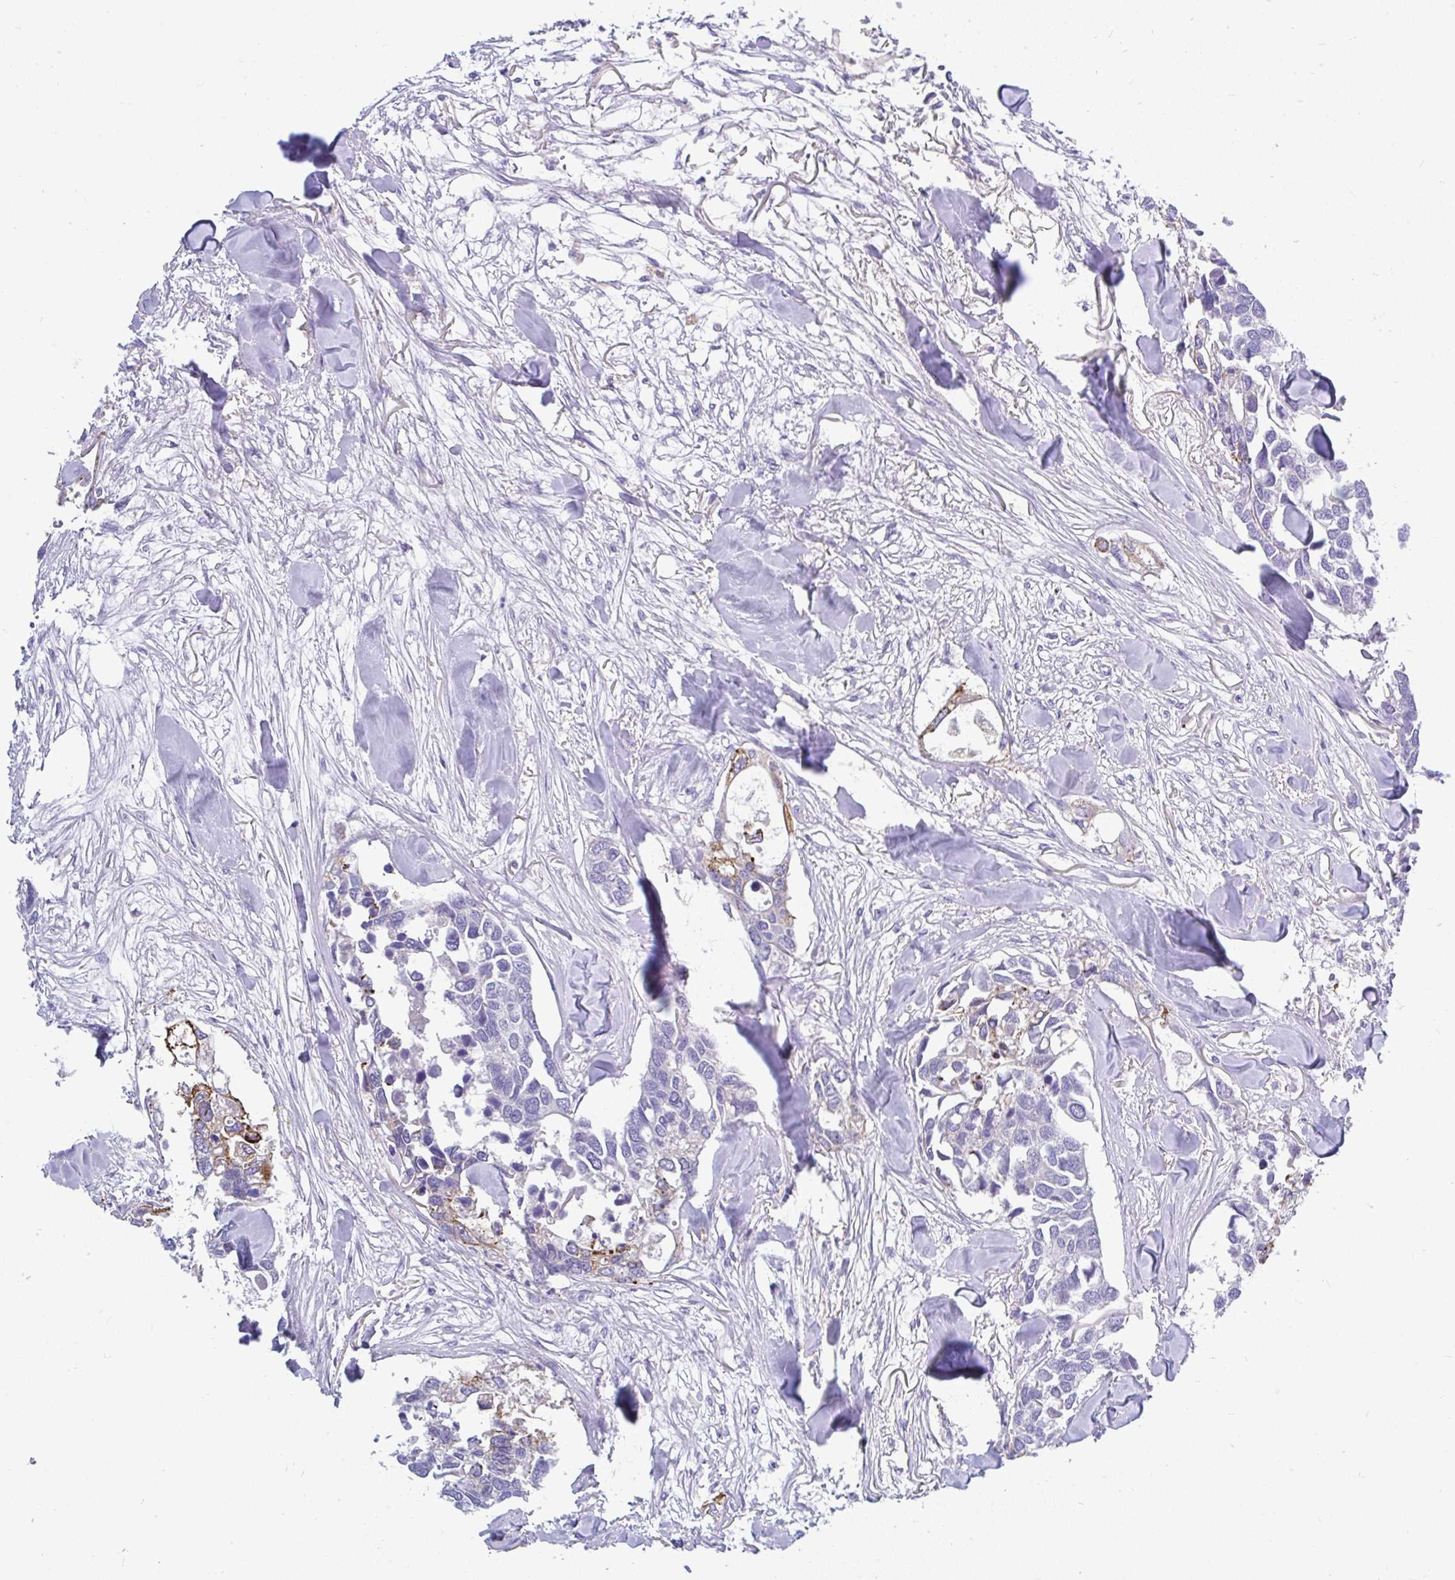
{"staining": {"intensity": "moderate", "quantity": "<25%", "location": "cytoplasmic/membranous"}, "tissue": "breast cancer", "cell_type": "Tumor cells", "image_type": "cancer", "snomed": [{"axis": "morphology", "description": "Duct carcinoma"}, {"axis": "topography", "description": "Breast"}], "caption": "Immunohistochemical staining of breast infiltrating ductal carcinoma demonstrates moderate cytoplasmic/membranous protein expression in approximately <25% of tumor cells.", "gene": "INTS5", "patient": {"sex": "female", "age": 83}}